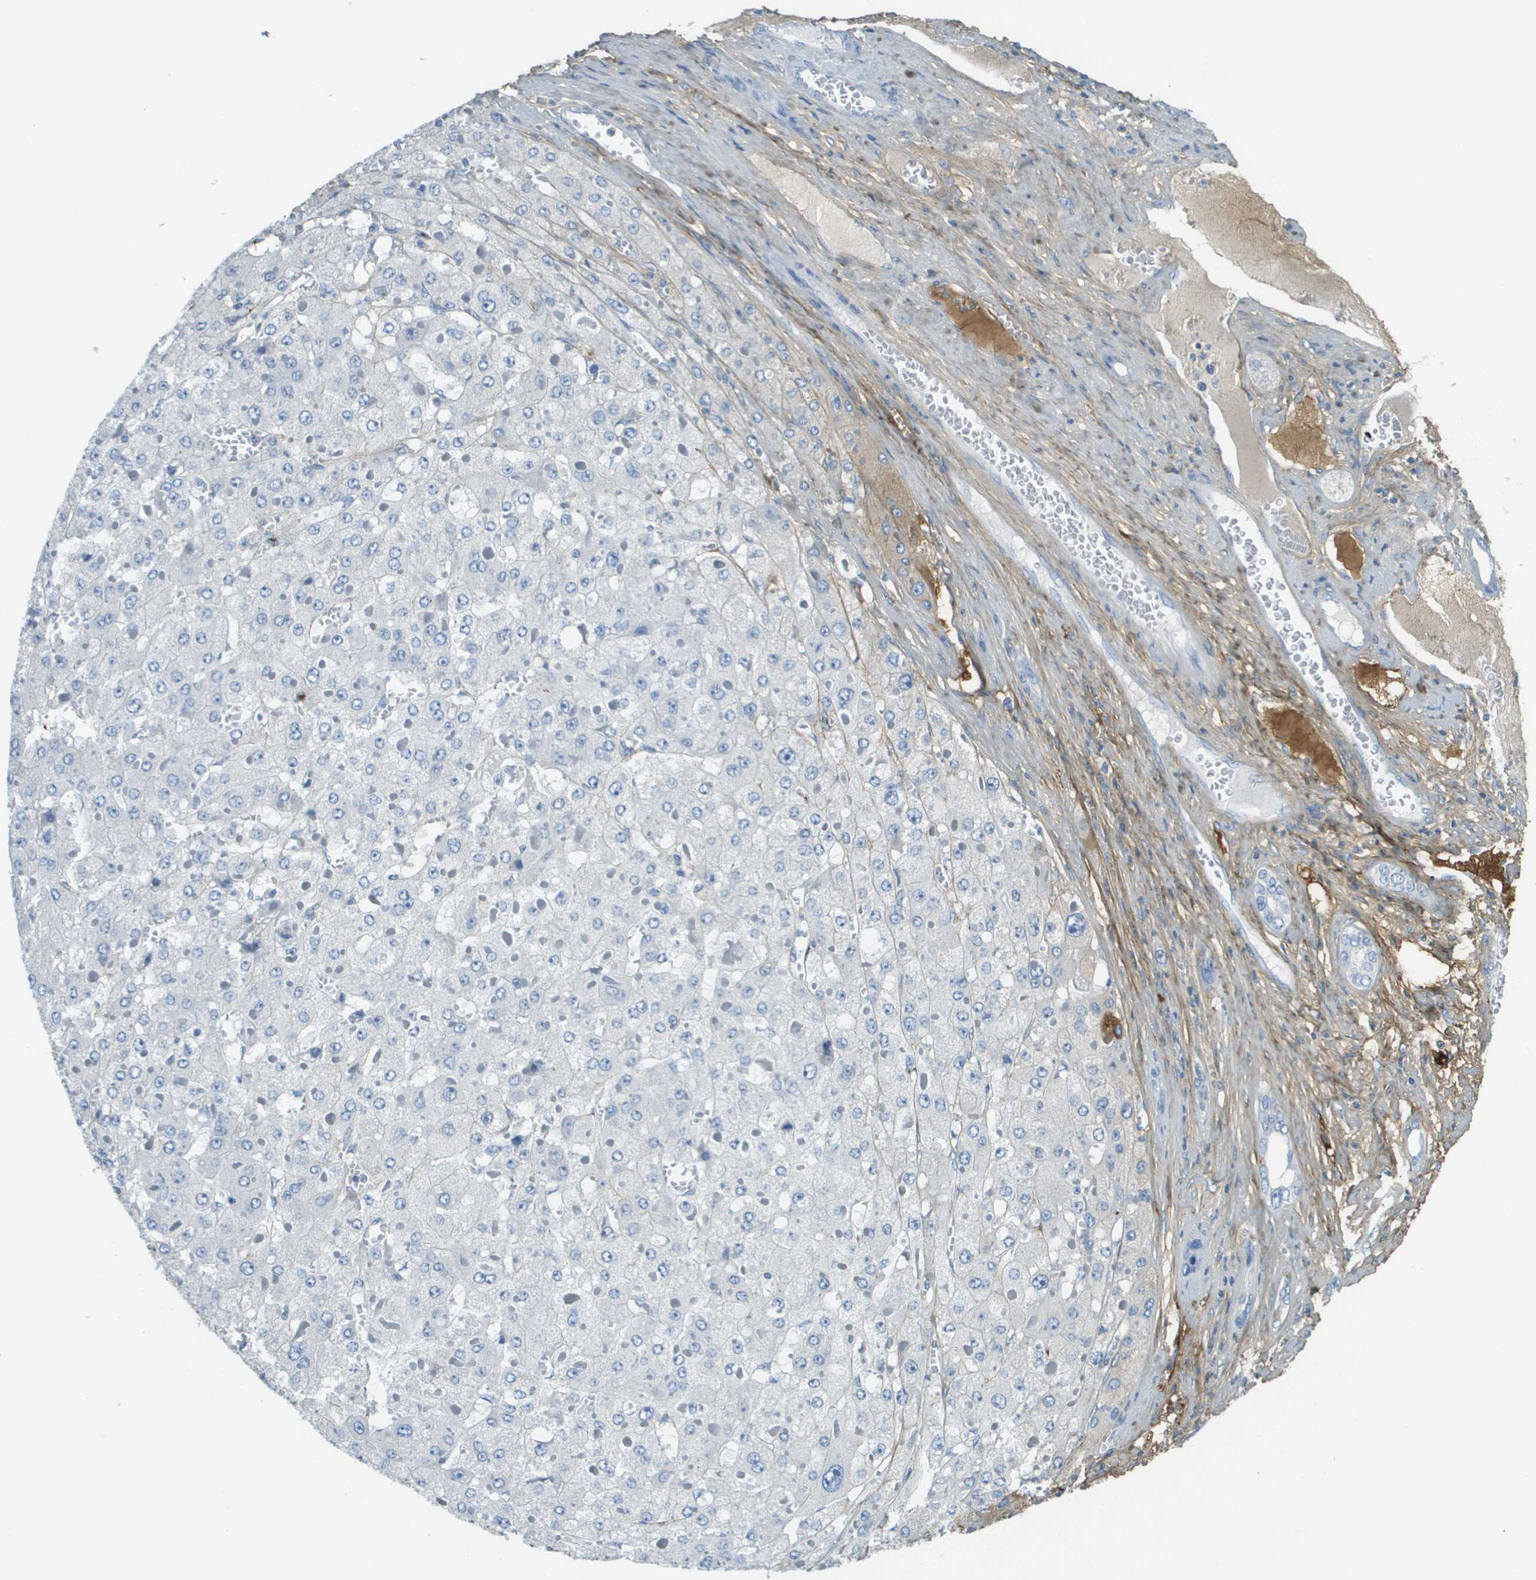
{"staining": {"intensity": "negative", "quantity": "none", "location": "none"}, "tissue": "liver cancer", "cell_type": "Tumor cells", "image_type": "cancer", "snomed": [{"axis": "morphology", "description": "Carcinoma, Hepatocellular, NOS"}, {"axis": "topography", "description": "Liver"}], "caption": "An immunohistochemistry (IHC) micrograph of liver hepatocellular carcinoma is shown. There is no staining in tumor cells of liver hepatocellular carcinoma. Nuclei are stained in blue.", "gene": "DCN", "patient": {"sex": "female", "age": 73}}